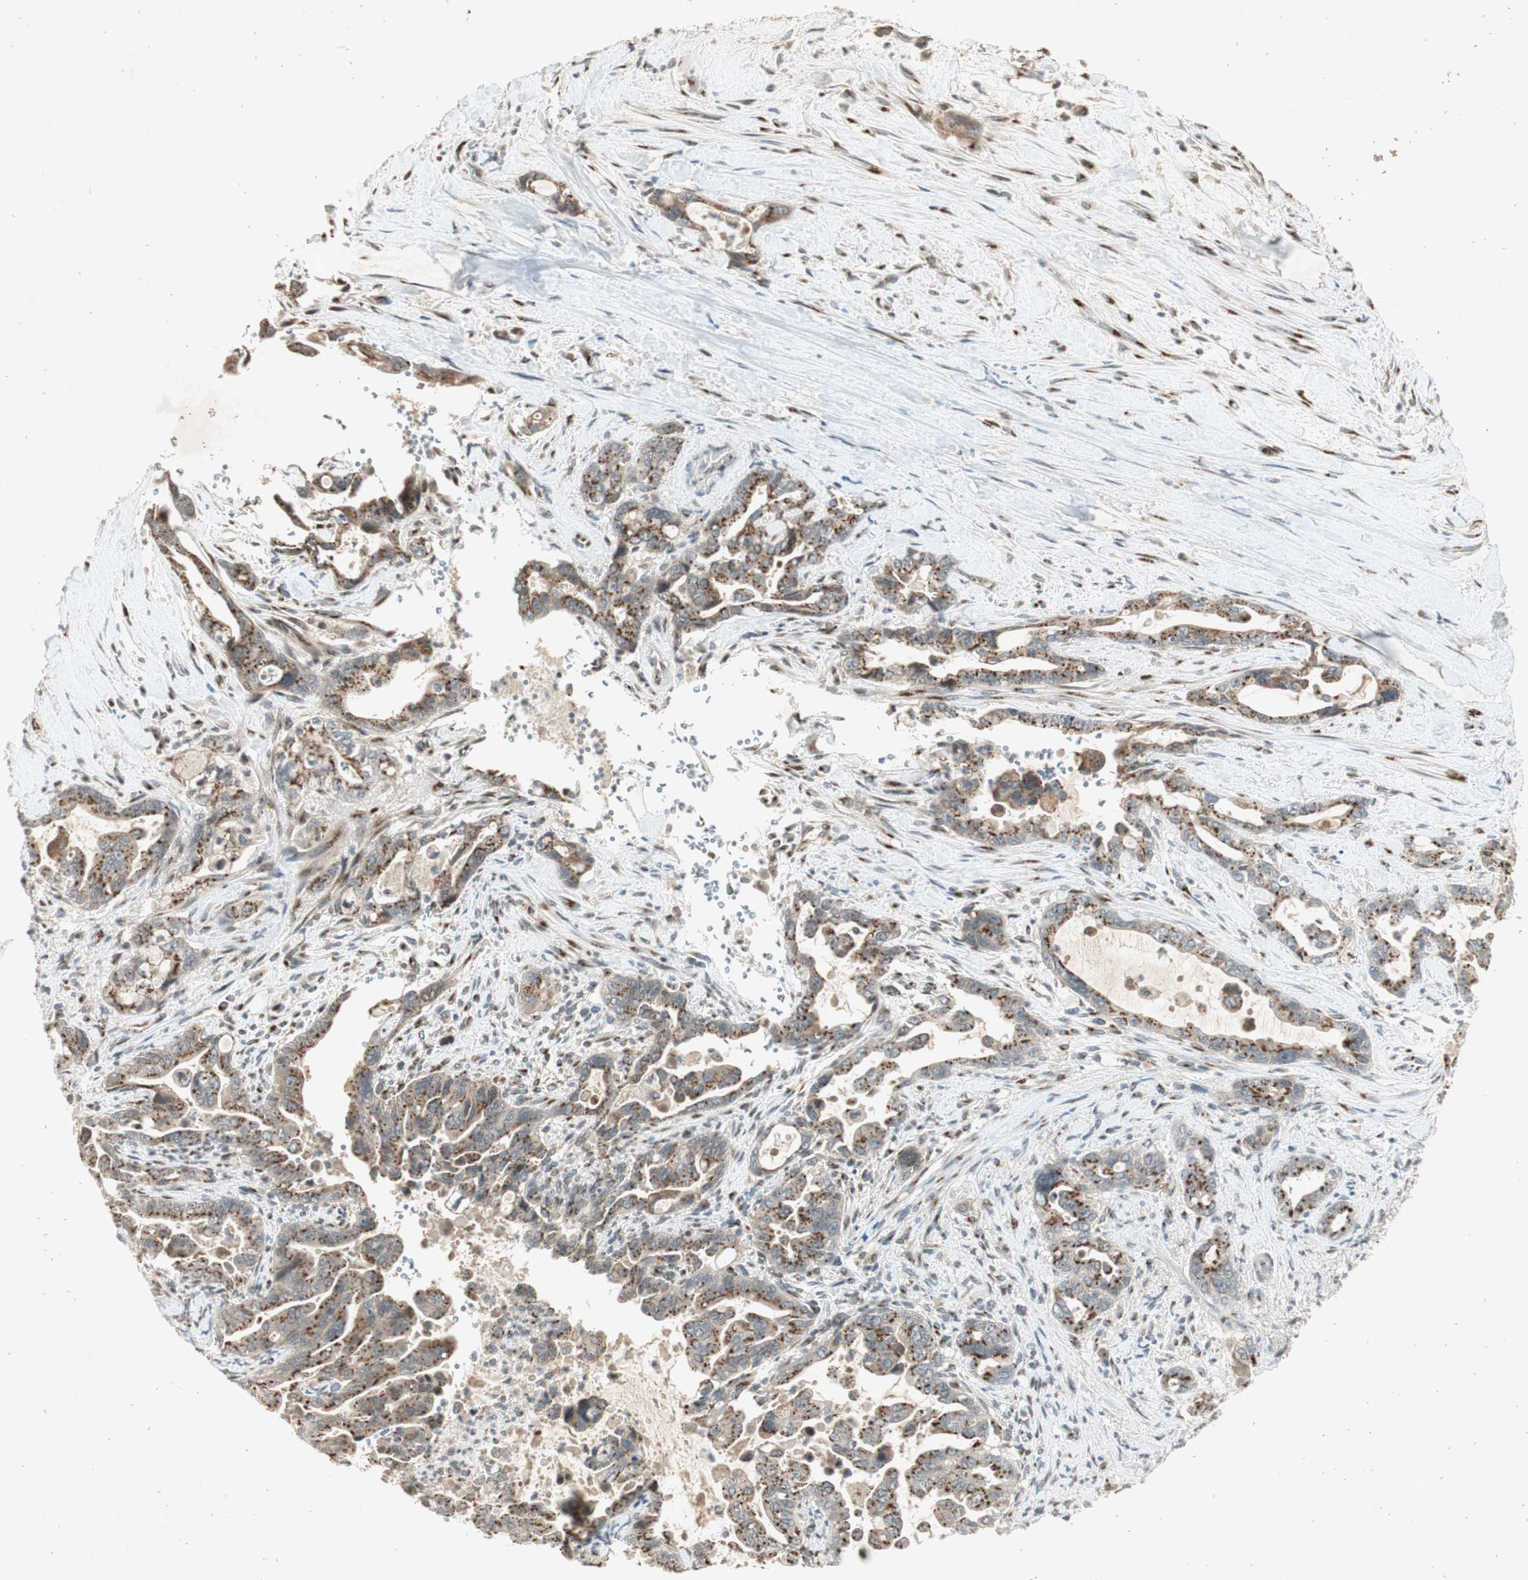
{"staining": {"intensity": "moderate", "quantity": ">75%", "location": "cytoplasmic/membranous"}, "tissue": "pancreatic cancer", "cell_type": "Tumor cells", "image_type": "cancer", "snomed": [{"axis": "morphology", "description": "Adenocarcinoma, NOS"}, {"axis": "topography", "description": "Pancreas"}], "caption": "Immunohistochemistry (IHC) of human pancreatic cancer demonstrates medium levels of moderate cytoplasmic/membranous expression in approximately >75% of tumor cells.", "gene": "NEO1", "patient": {"sex": "male", "age": 70}}